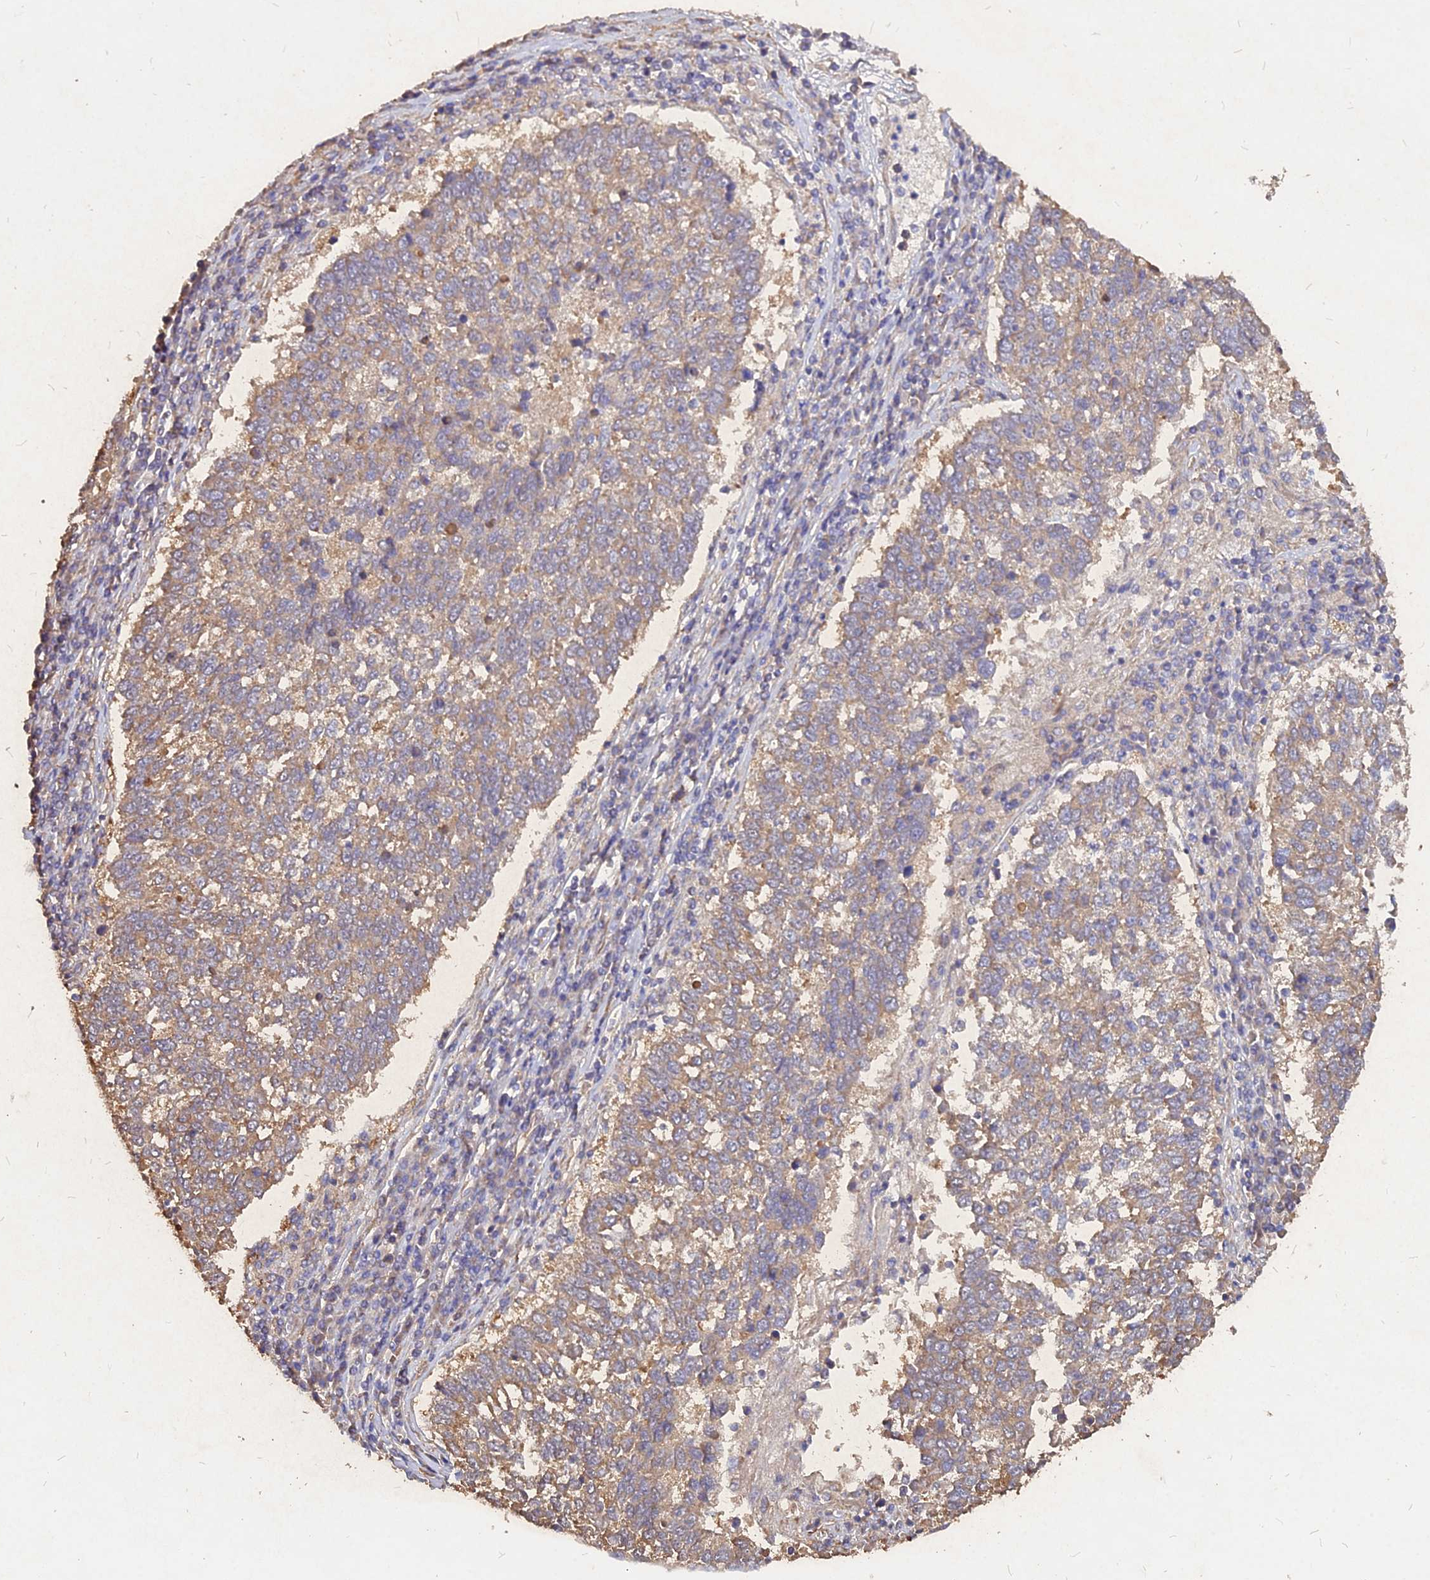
{"staining": {"intensity": "weak", "quantity": ">75%", "location": "cytoplasmic/membranous"}, "tissue": "lung cancer", "cell_type": "Tumor cells", "image_type": "cancer", "snomed": [{"axis": "morphology", "description": "Squamous cell carcinoma, NOS"}, {"axis": "topography", "description": "Lung"}], "caption": "Lung cancer (squamous cell carcinoma) tissue displays weak cytoplasmic/membranous expression in approximately >75% of tumor cells", "gene": "SKA1", "patient": {"sex": "male", "age": 73}}